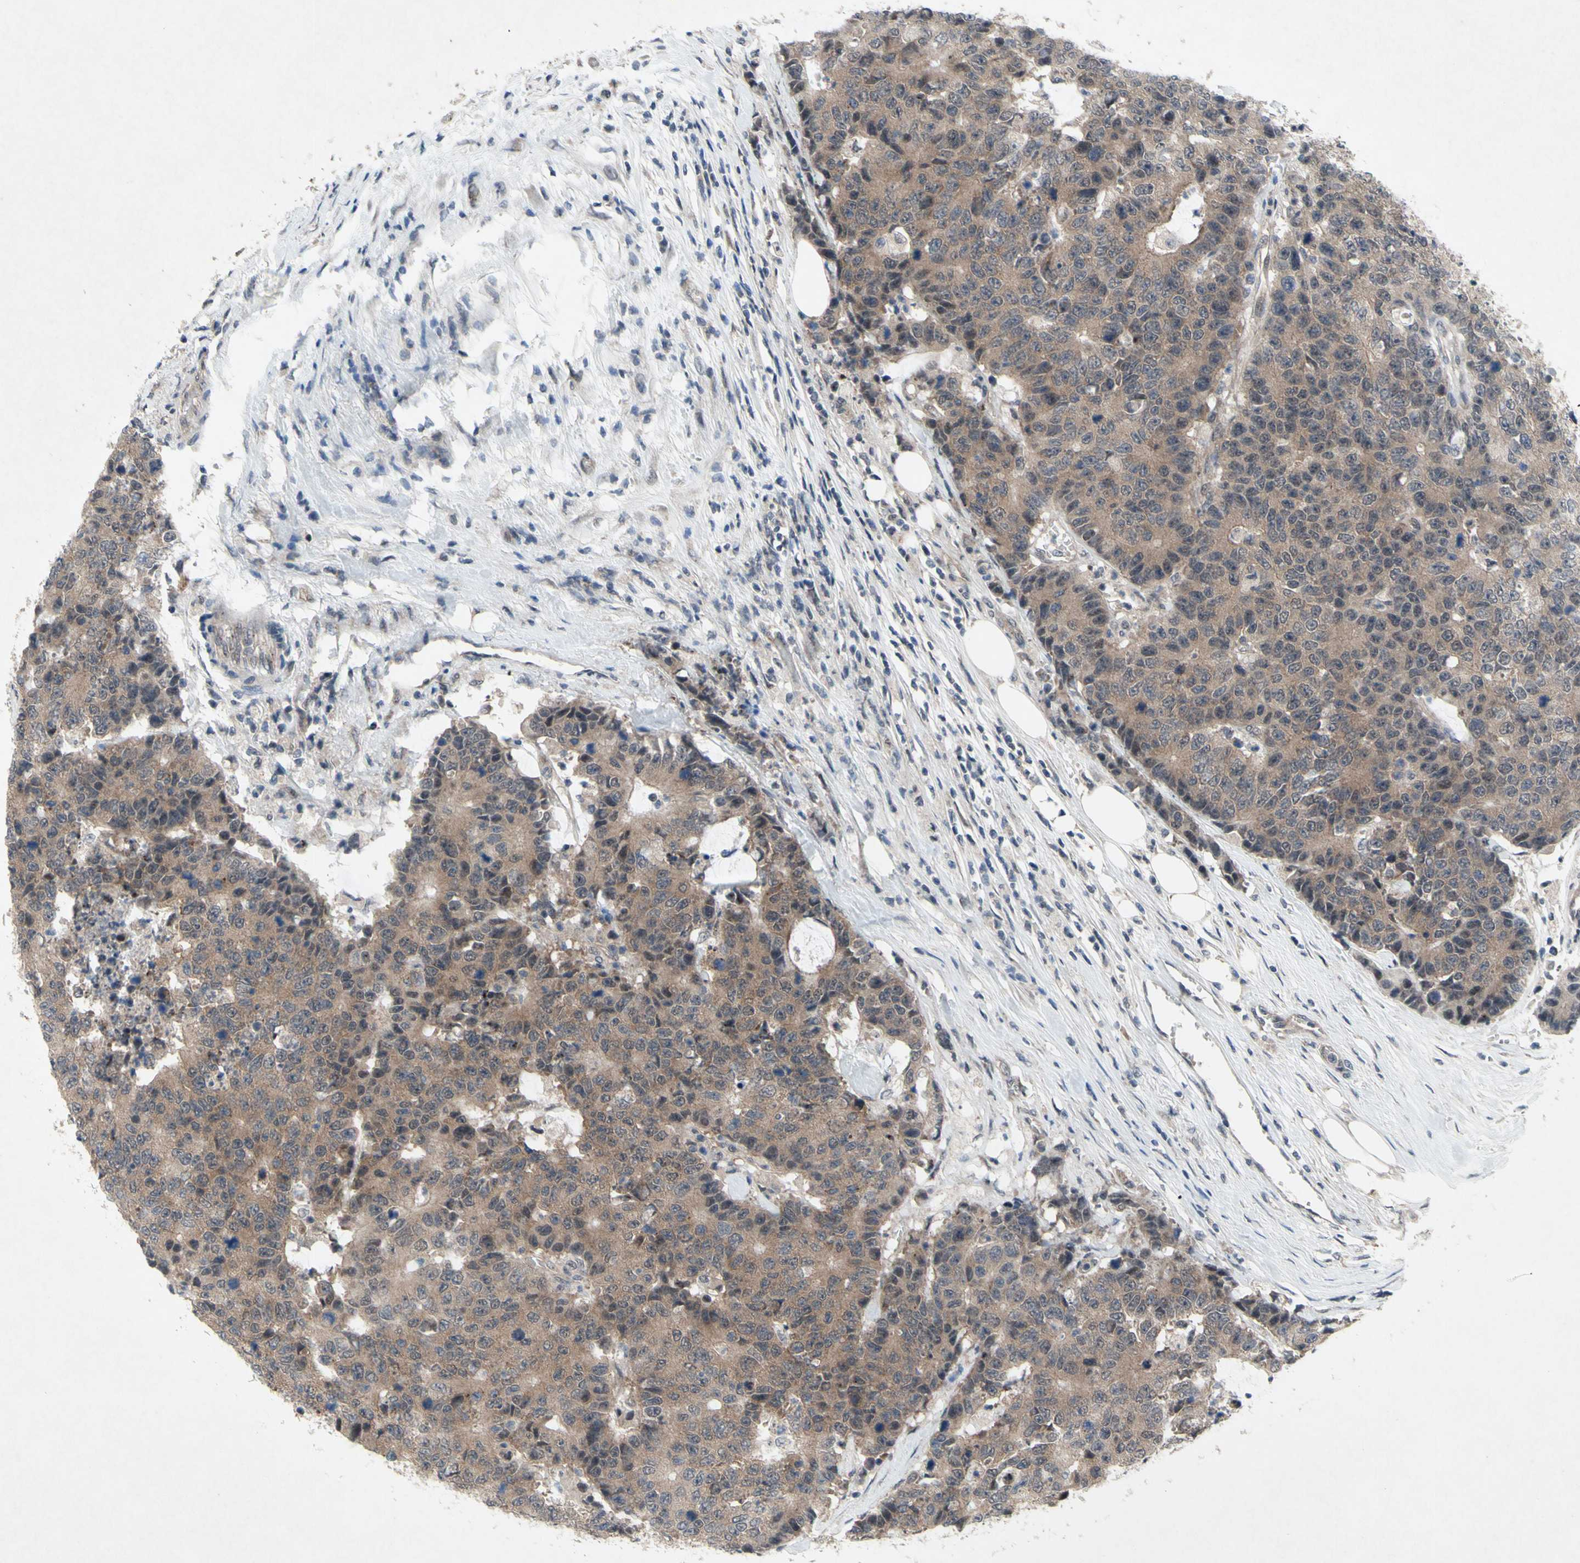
{"staining": {"intensity": "weak", "quantity": ">75%", "location": "cytoplasmic/membranous"}, "tissue": "colorectal cancer", "cell_type": "Tumor cells", "image_type": "cancer", "snomed": [{"axis": "morphology", "description": "Adenocarcinoma, NOS"}, {"axis": "topography", "description": "Colon"}], "caption": "The micrograph exhibits immunohistochemical staining of colorectal cancer. There is weak cytoplasmic/membranous expression is present in approximately >75% of tumor cells.", "gene": "TRDMT1", "patient": {"sex": "female", "age": 86}}